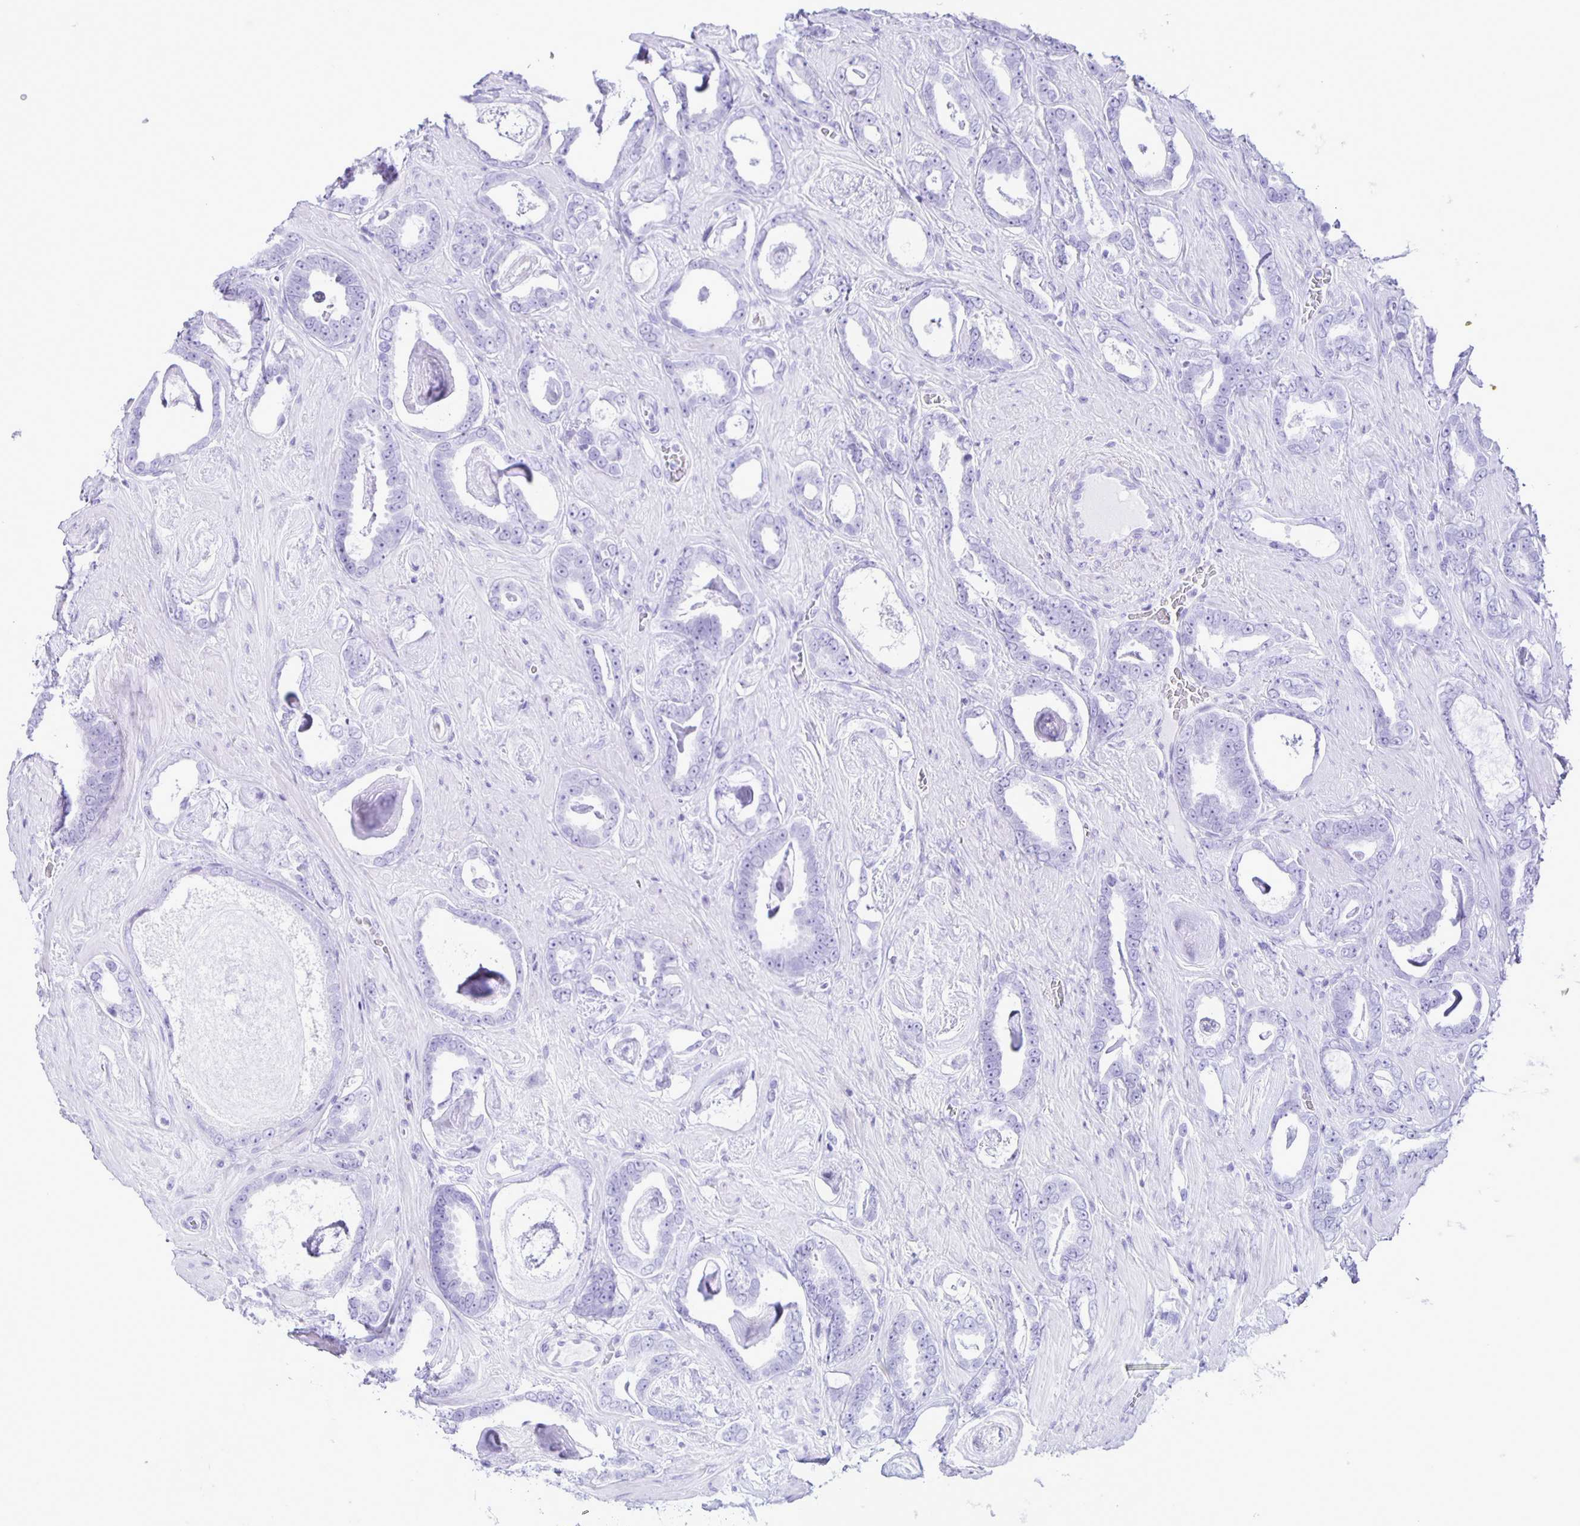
{"staining": {"intensity": "negative", "quantity": "none", "location": "none"}, "tissue": "prostate cancer", "cell_type": "Tumor cells", "image_type": "cancer", "snomed": [{"axis": "morphology", "description": "Adenocarcinoma, High grade"}, {"axis": "topography", "description": "Prostate"}], "caption": "The image displays no significant staining in tumor cells of prostate high-grade adenocarcinoma.", "gene": "ADCK1", "patient": {"sex": "male", "age": 63}}